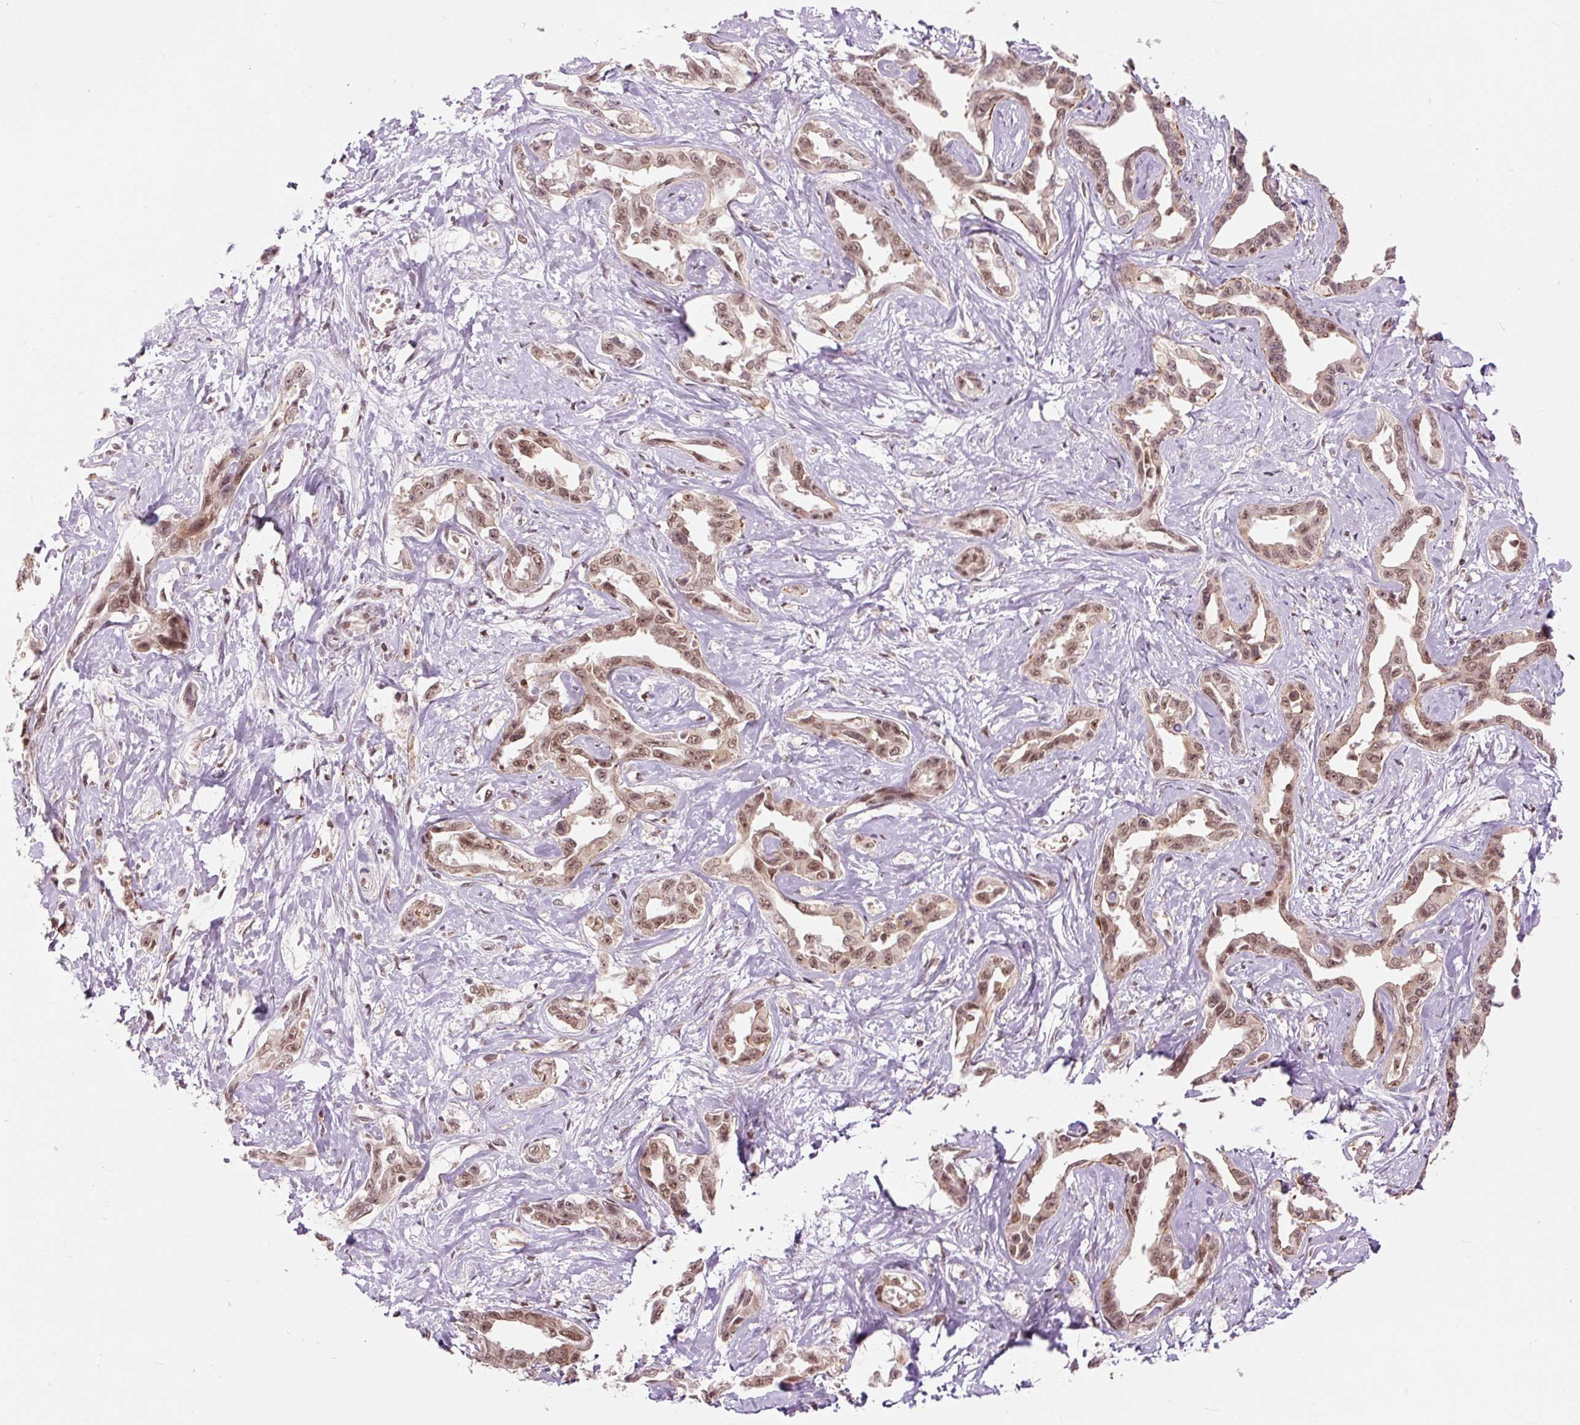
{"staining": {"intensity": "moderate", "quantity": ">75%", "location": "nuclear"}, "tissue": "liver cancer", "cell_type": "Tumor cells", "image_type": "cancer", "snomed": [{"axis": "morphology", "description": "Cholangiocarcinoma"}, {"axis": "topography", "description": "Liver"}], "caption": "Liver cholangiocarcinoma stained for a protein (brown) shows moderate nuclear positive staining in approximately >75% of tumor cells.", "gene": "CSTF1", "patient": {"sex": "male", "age": 59}}